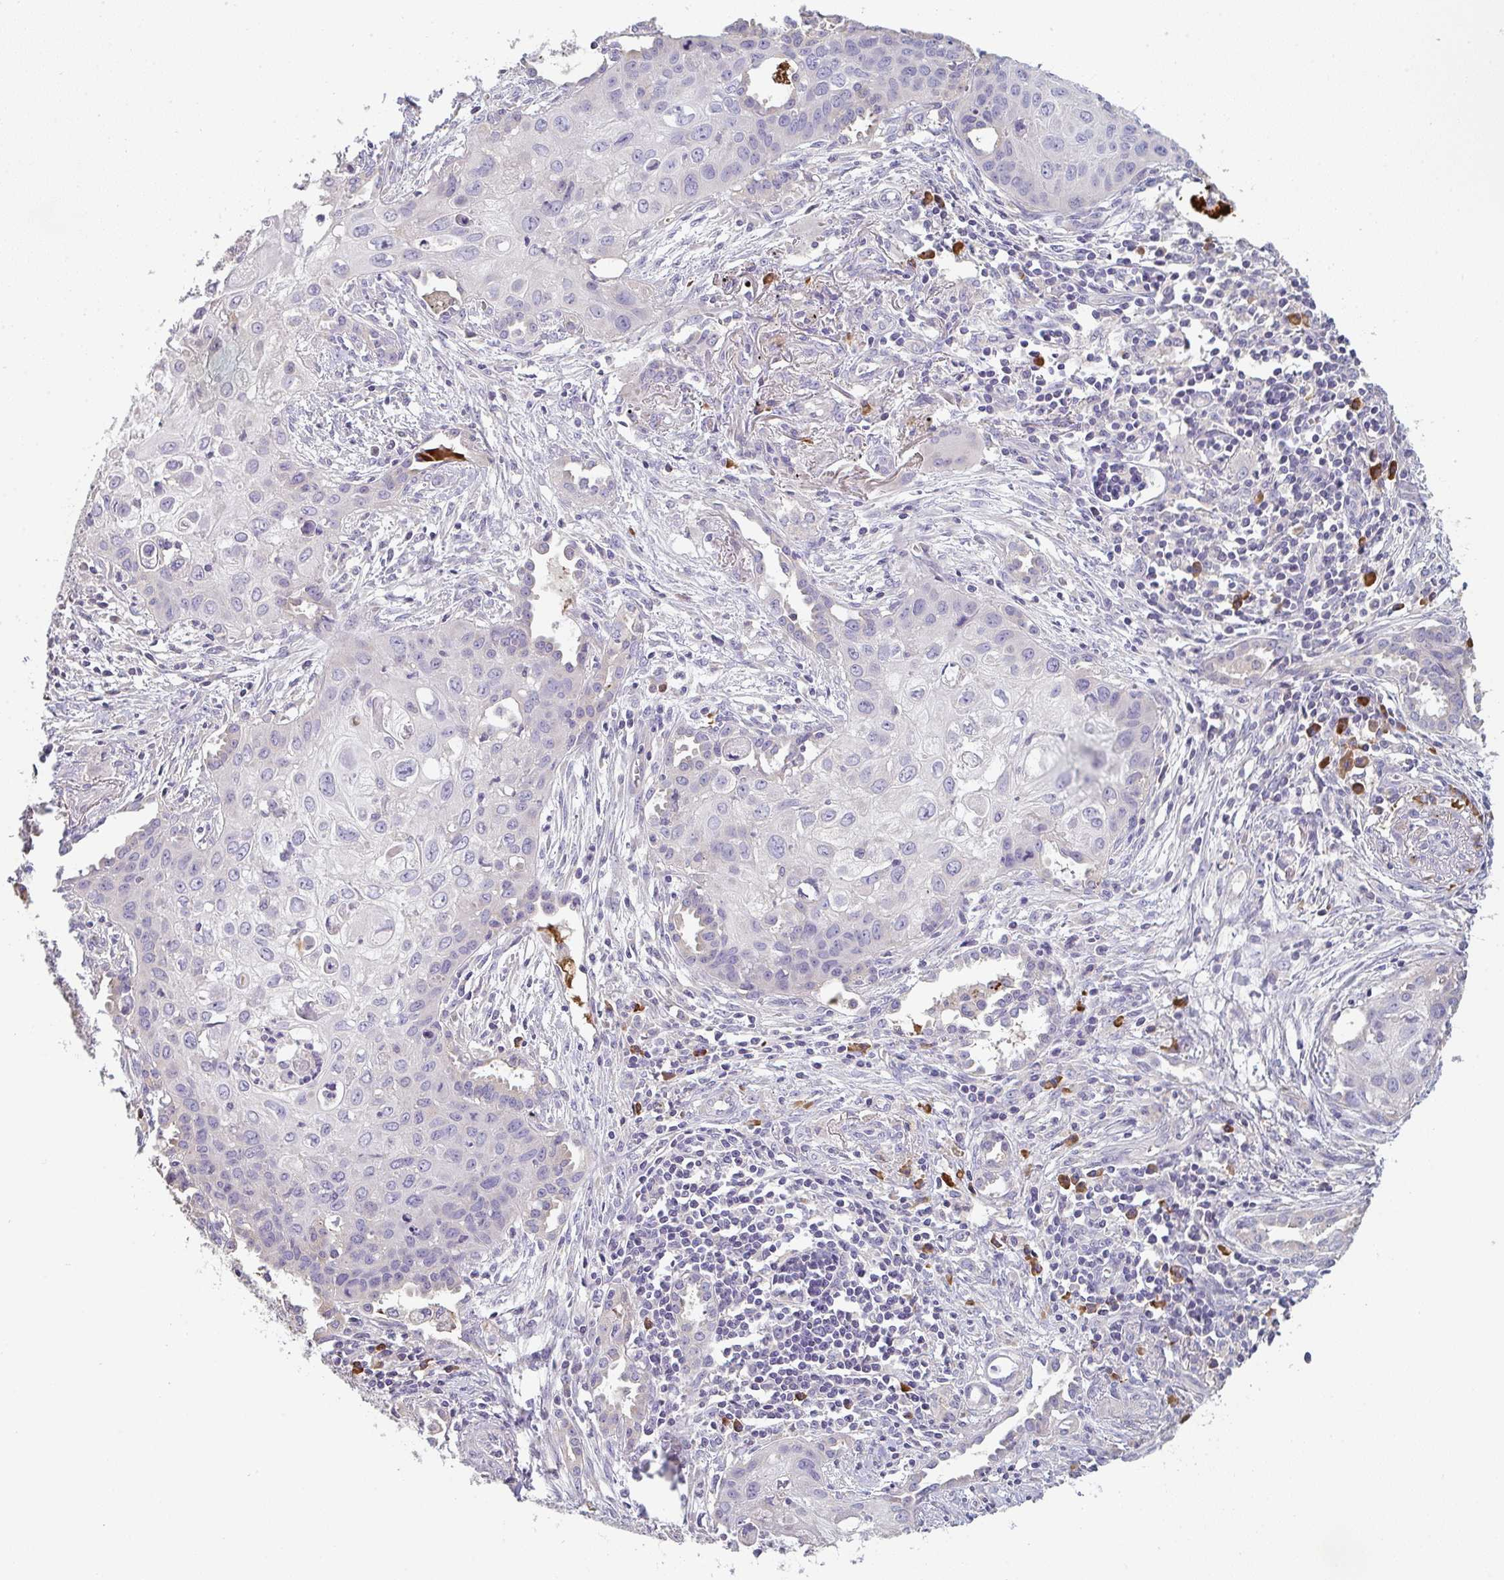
{"staining": {"intensity": "negative", "quantity": "none", "location": "none"}, "tissue": "lung cancer", "cell_type": "Tumor cells", "image_type": "cancer", "snomed": [{"axis": "morphology", "description": "Squamous cell carcinoma, NOS"}, {"axis": "topography", "description": "Lung"}], "caption": "Immunohistochemistry of squamous cell carcinoma (lung) reveals no staining in tumor cells.", "gene": "ZNF215", "patient": {"sex": "male", "age": 71}}